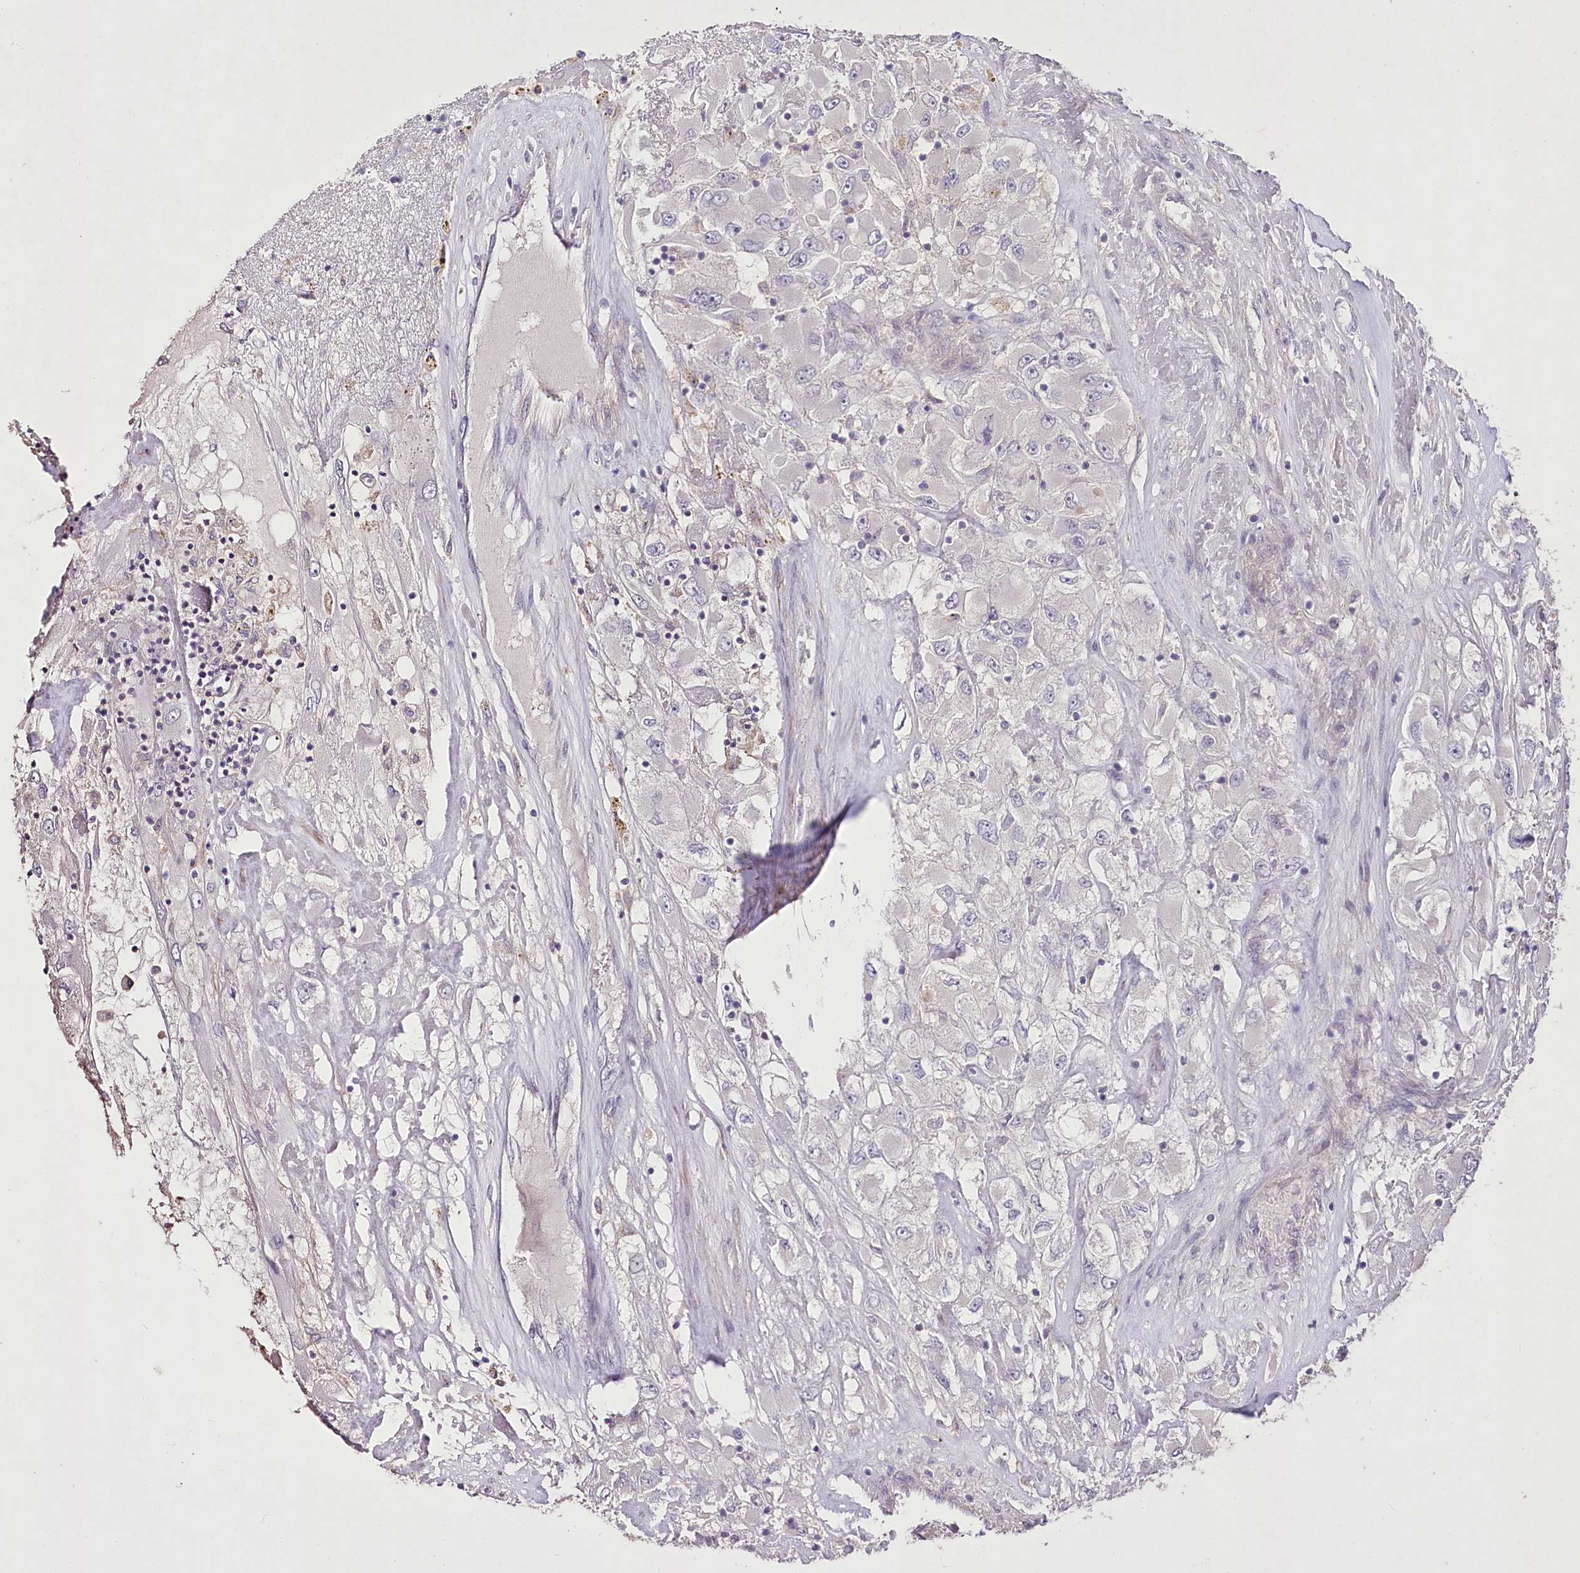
{"staining": {"intensity": "negative", "quantity": "none", "location": "none"}, "tissue": "renal cancer", "cell_type": "Tumor cells", "image_type": "cancer", "snomed": [{"axis": "morphology", "description": "Adenocarcinoma, NOS"}, {"axis": "topography", "description": "Kidney"}], "caption": "Immunohistochemistry image of human renal cancer (adenocarcinoma) stained for a protein (brown), which reveals no expression in tumor cells. The staining was performed using DAB (3,3'-diaminobenzidine) to visualize the protein expression in brown, while the nuclei were stained in blue with hematoxylin (Magnification: 20x).", "gene": "ENPP1", "patient": {"sex": "female", "age": 52}}